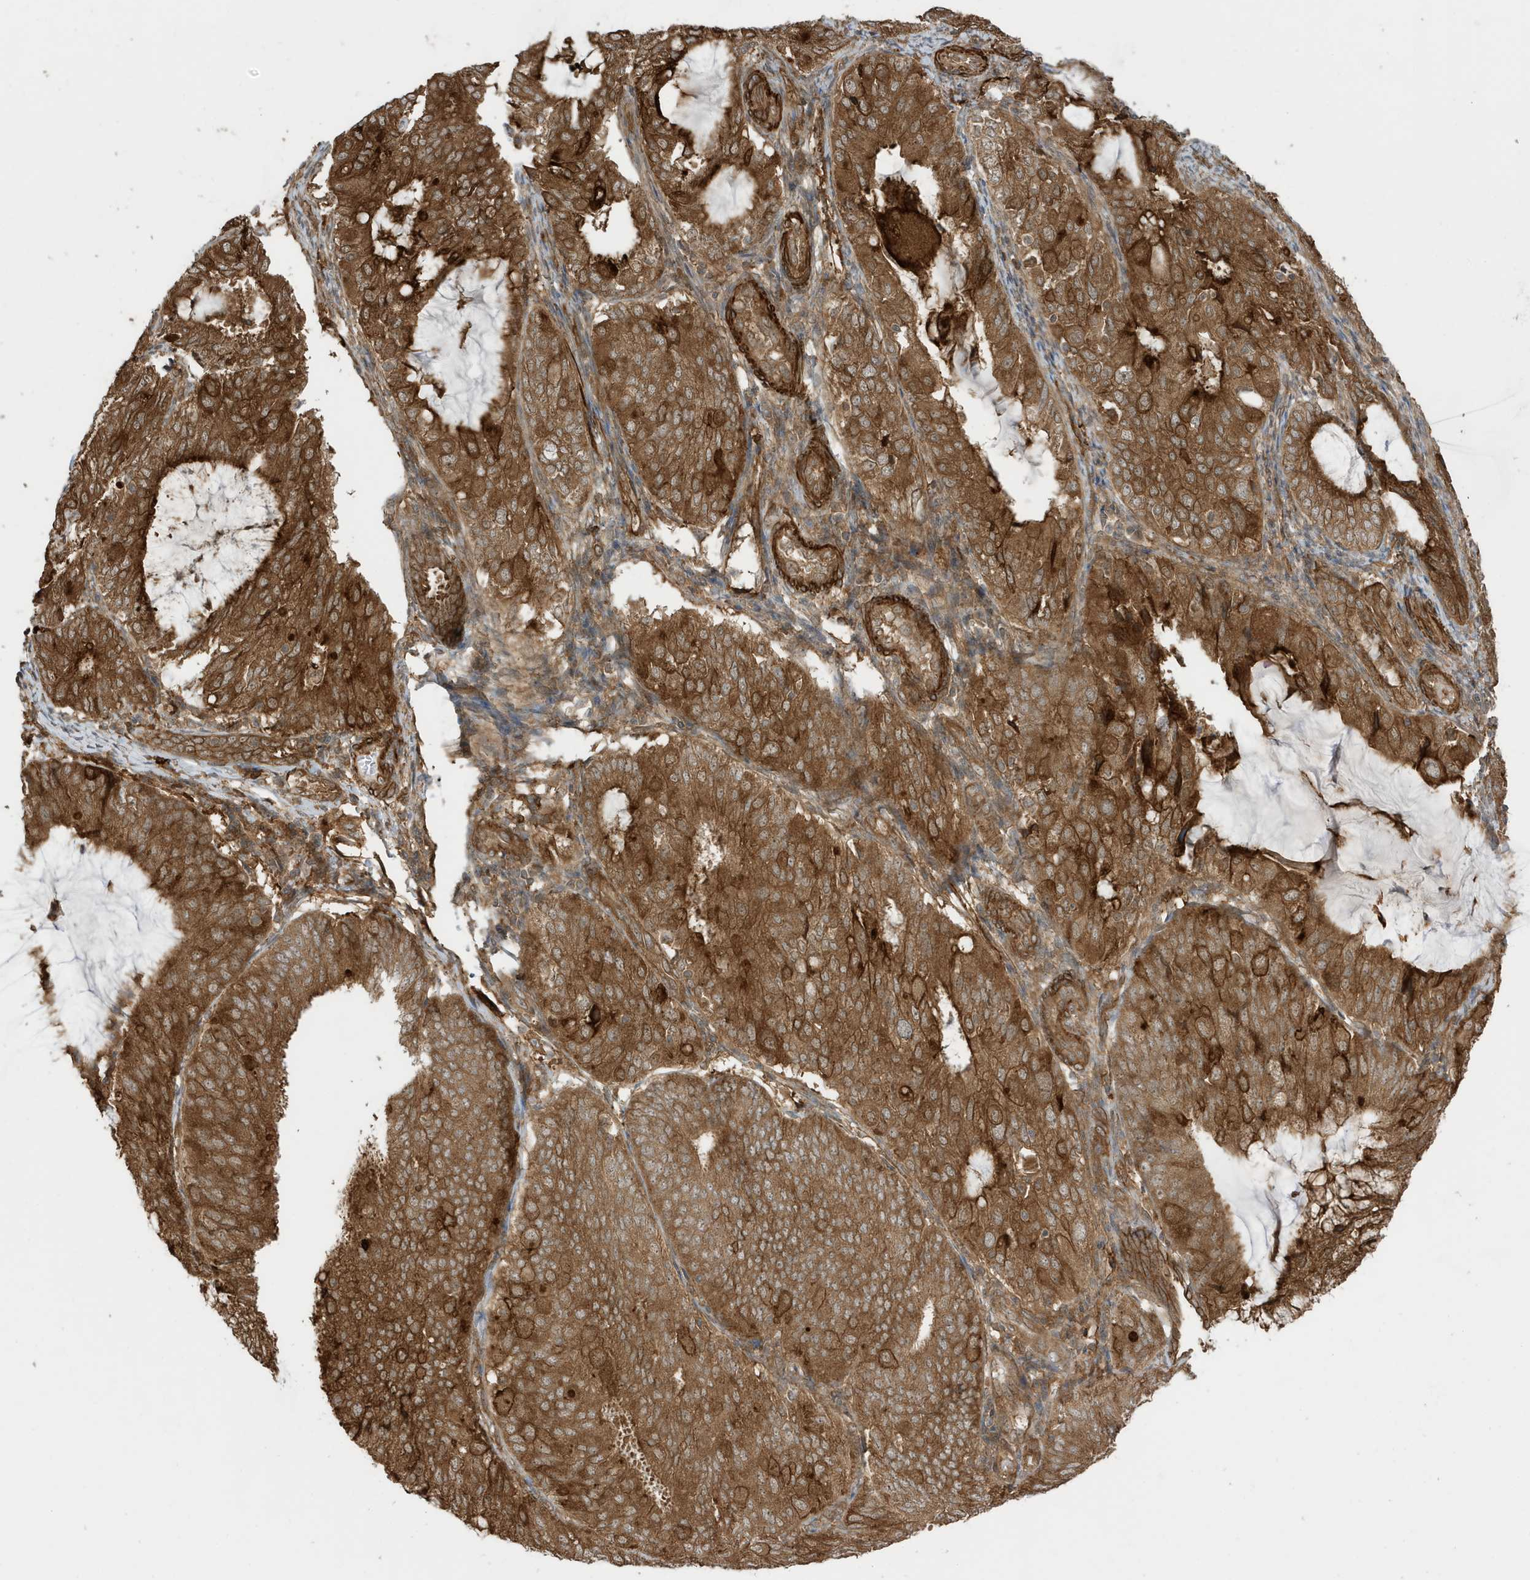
{"staining": {"intensity": "strong", "quantity": ">75%", "location": "cytoplasmic/membranous"}, "tissue": "endometrial cancer", "cell_type": "Tumor cells", "image_type": "cancer", "snomed": [{"axis": "morphology", "description": "Adenocarcinoma, NOS"}, {"axis": "topography", "description": "Endometrium"}], "caption": "Brown immunohistochemical staining in human endometrial cancer exhibits strong cytoplasmic/membranous expression in approximately >75% of tumor cells.", "gene": "CDC42EP3", "patient": {"sex": "female", "age": 81}}